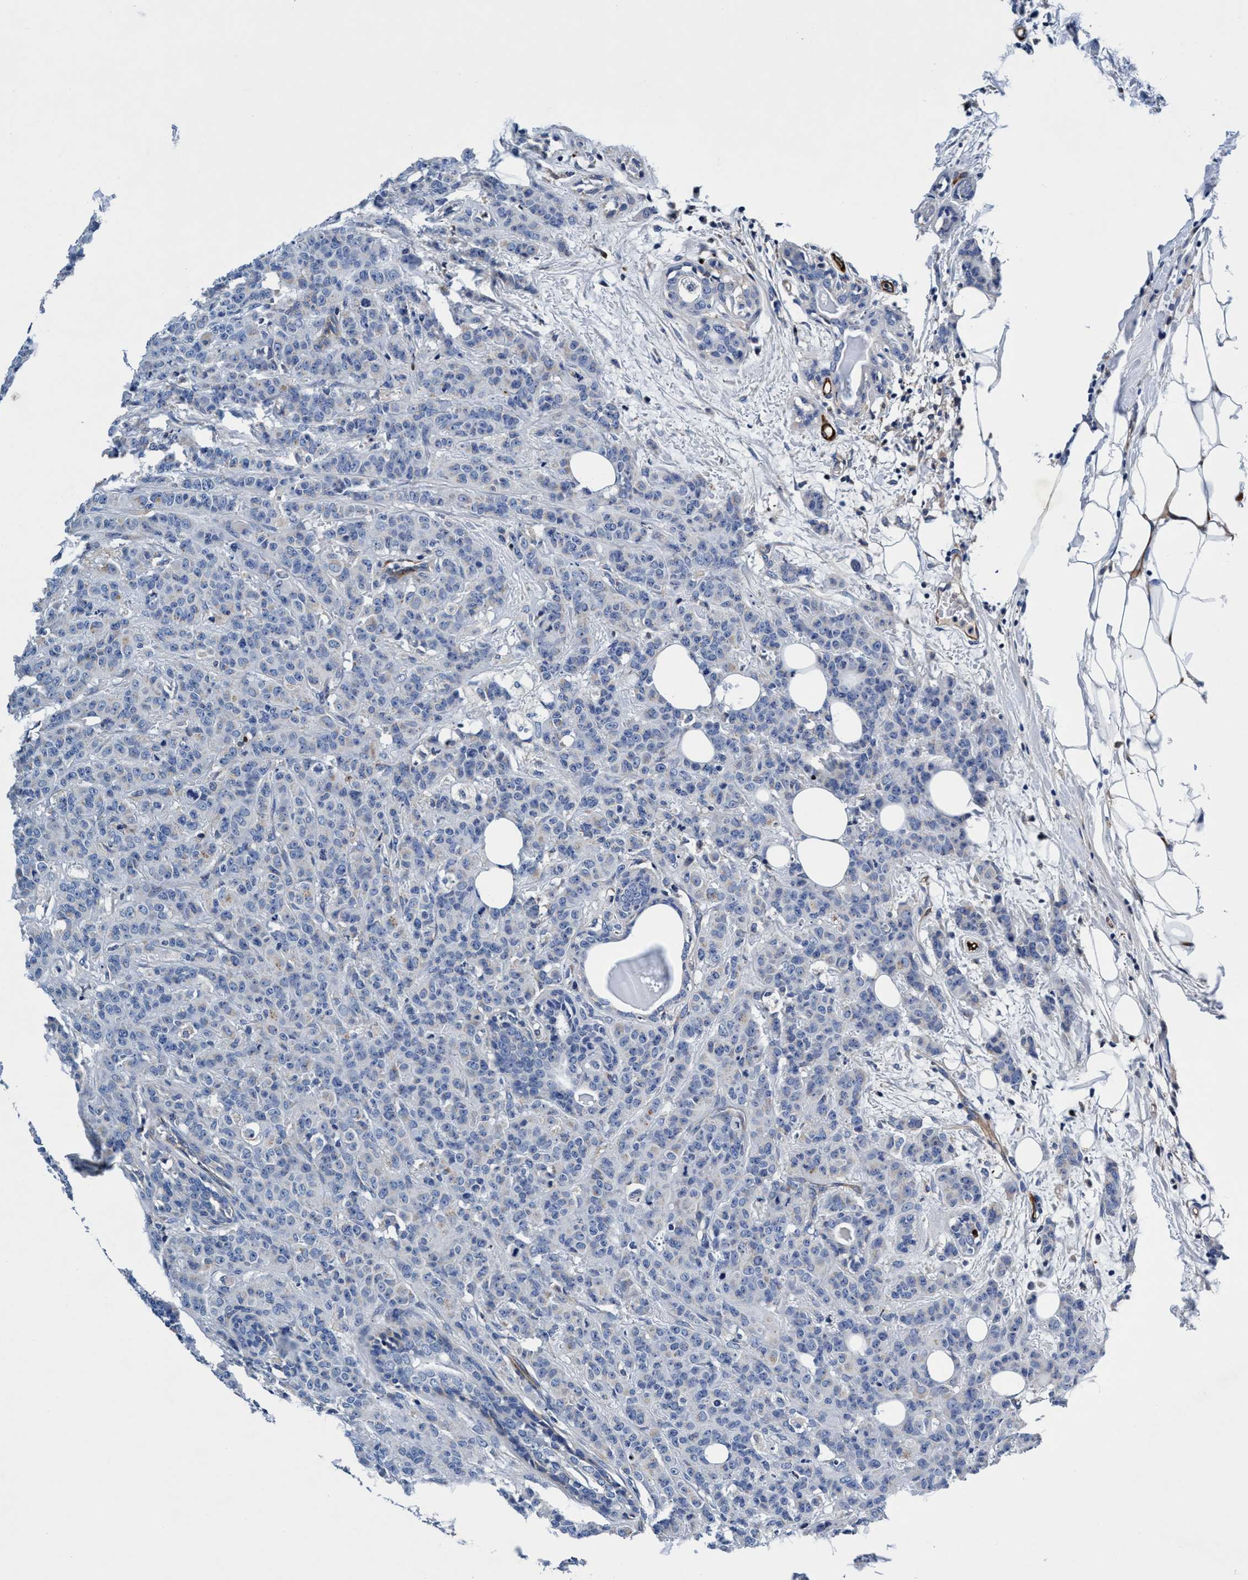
{"staining": {"intensity": "negative", "quantity": "none", "location": "none"}, "tissue": "breast cancer", "cell_type": "Tumor cells", "image_type": "cancer", "snomed": [{"axis": "morphology", "description": "Normal tissue, NOS"}, {"axis": "morphology", "description": "Duct carcinoma"}, {"axis": "topography", "description": "Breast"}], "caption": "Immunohistochemistry (IHC) histopathology image of neoplastic tissue: human breast cancer (invasive ductal carcinoma) stained with DAB reveals no significant protein staining in tumor cells.", "gene": "UBALD2", "patient": {"sex": "female", "age": 40}}